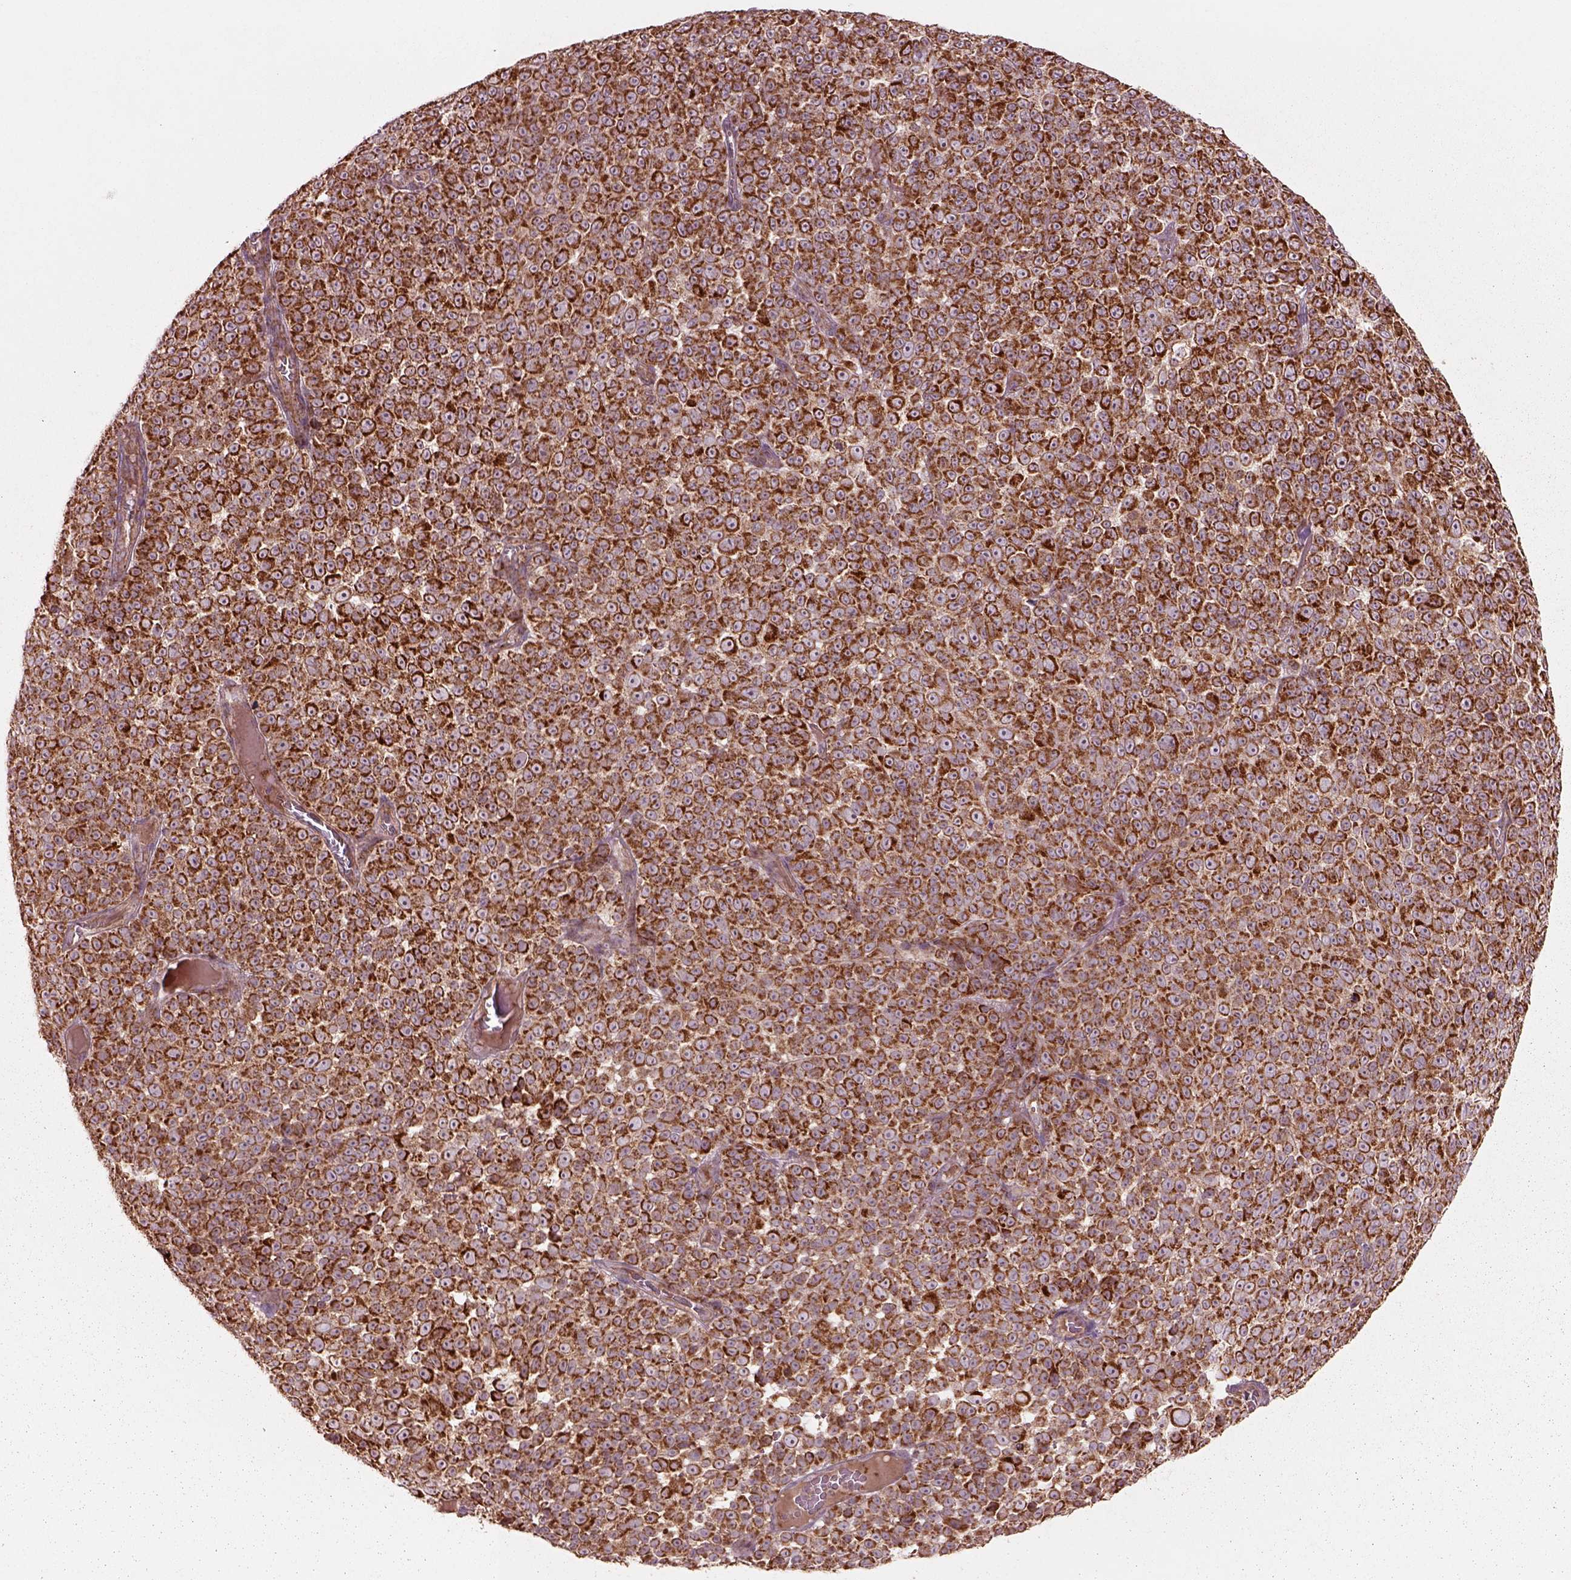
{"staining": {"intensity": "strong", "quantity": ">75%", "location": "cytoplasmic/membranous"}, "tissue": "melanoma", "cell_type": "Tumor cells", "image_type": "cancer", "snomed": [{"axis": "morphology", "description": "Malignant melanoma, NOS"}, {"axis": "topography", "description": "Skin"}], "caption": "Immunohistochemistry photomicrograph of neoplastic tissue: human melanoma stained using immunohistochemistry (IHC) exhibits high levels of strong protein expression localized specifically in the cytoplasmic/membranous of tumor cells, appearing as a cytoplasmic/membranous brown color.", "gene": "SLC25A5", "patient": {"sex": "female", "age": 95}}